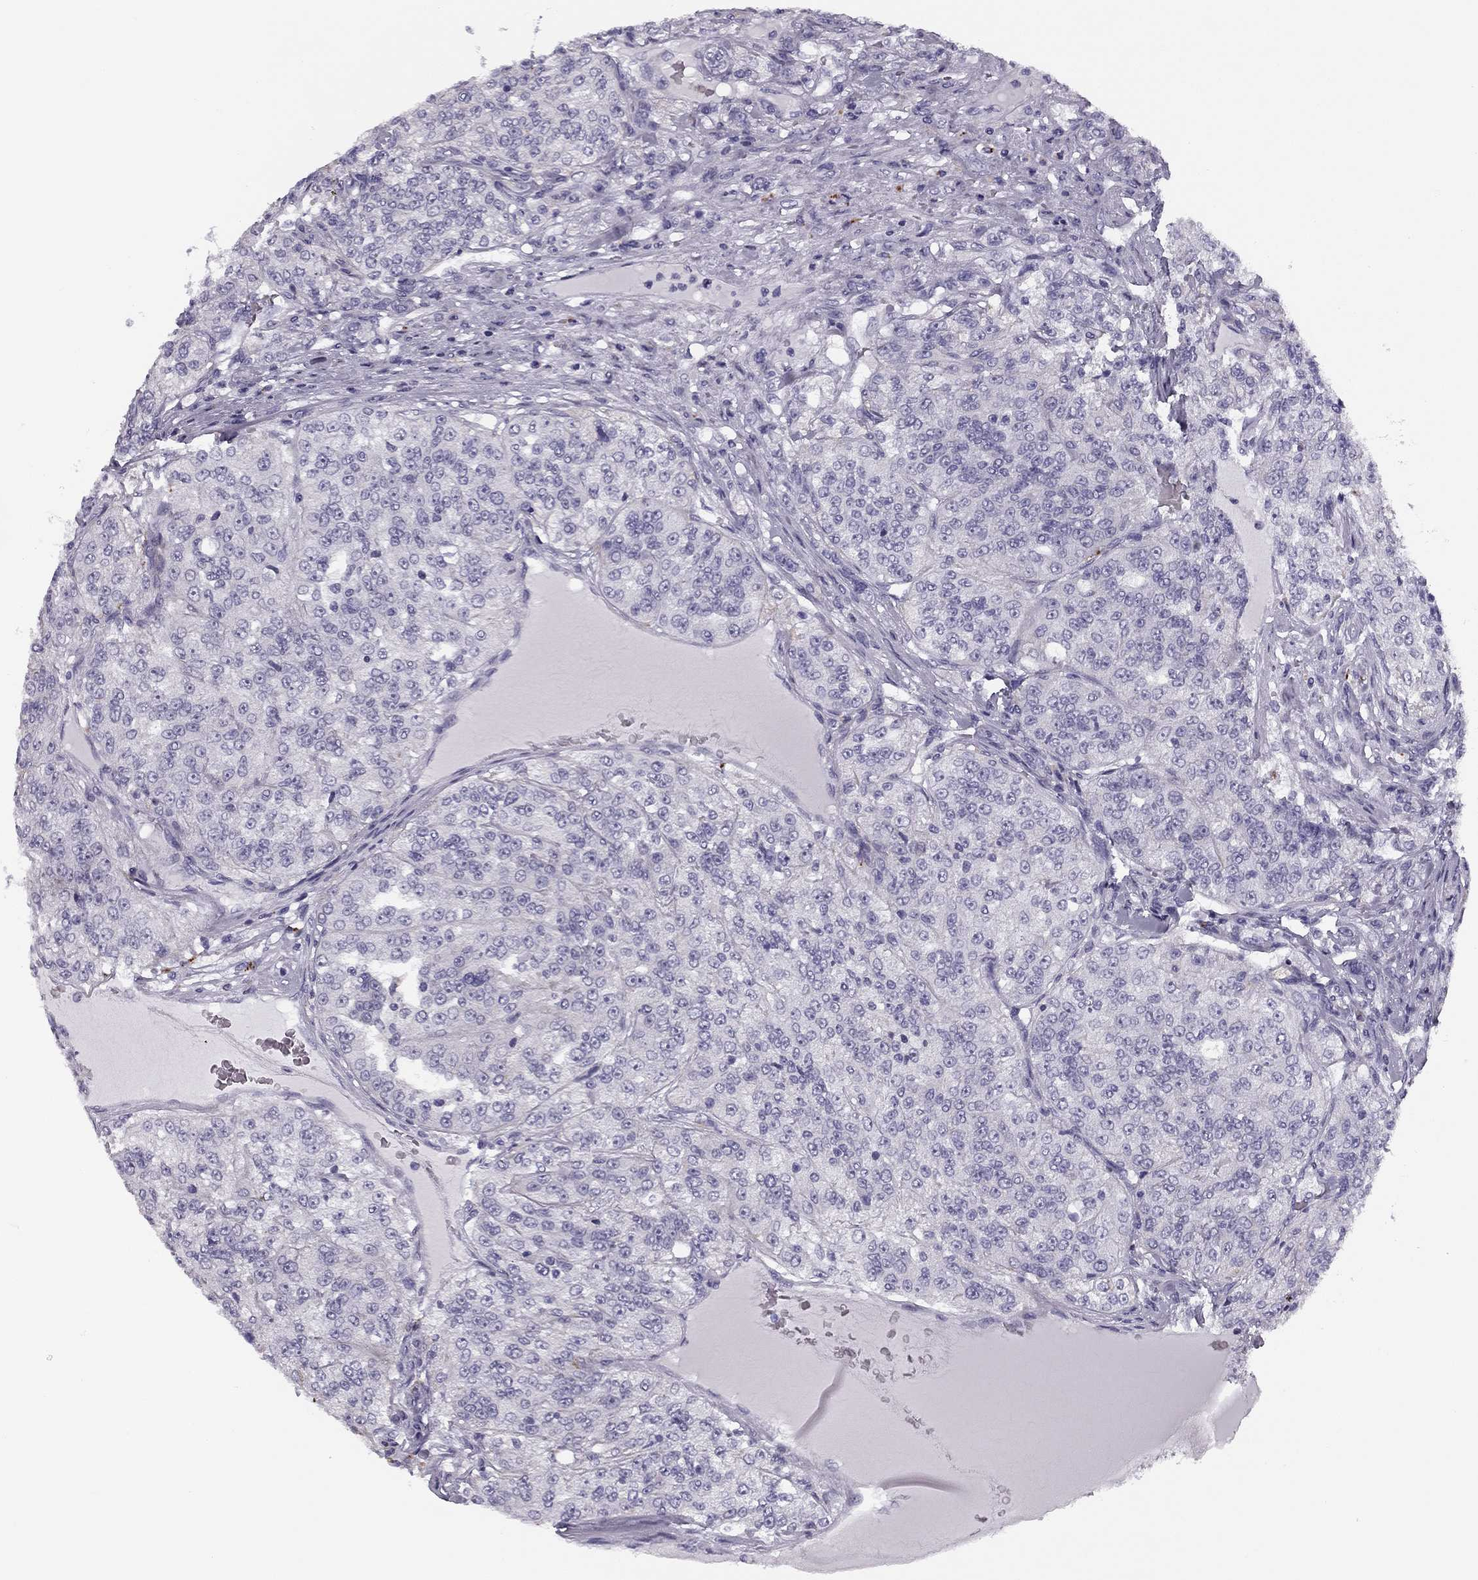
{"staining": {"intensity": "negative", "quantity": "none", "location": "none"}, "tissue": "renal cancer", "cell_type": "Tumor cells", "image_type": "cancer", "snomed": [{"axis": "morphology", "description": "Adenocarcinoma, NOS"}, {"axis": "topography", "description": "Kidney"}], "caption": "This image is of adenocarcinoma (renal) stained with immunohistochemistry (IHC) to label a protein in brown with the nuclei are counter-stained blue. There is no positivity in tumor cells.", "gene": "MC5R", "patient": {"sex": "female", "age": 63}}